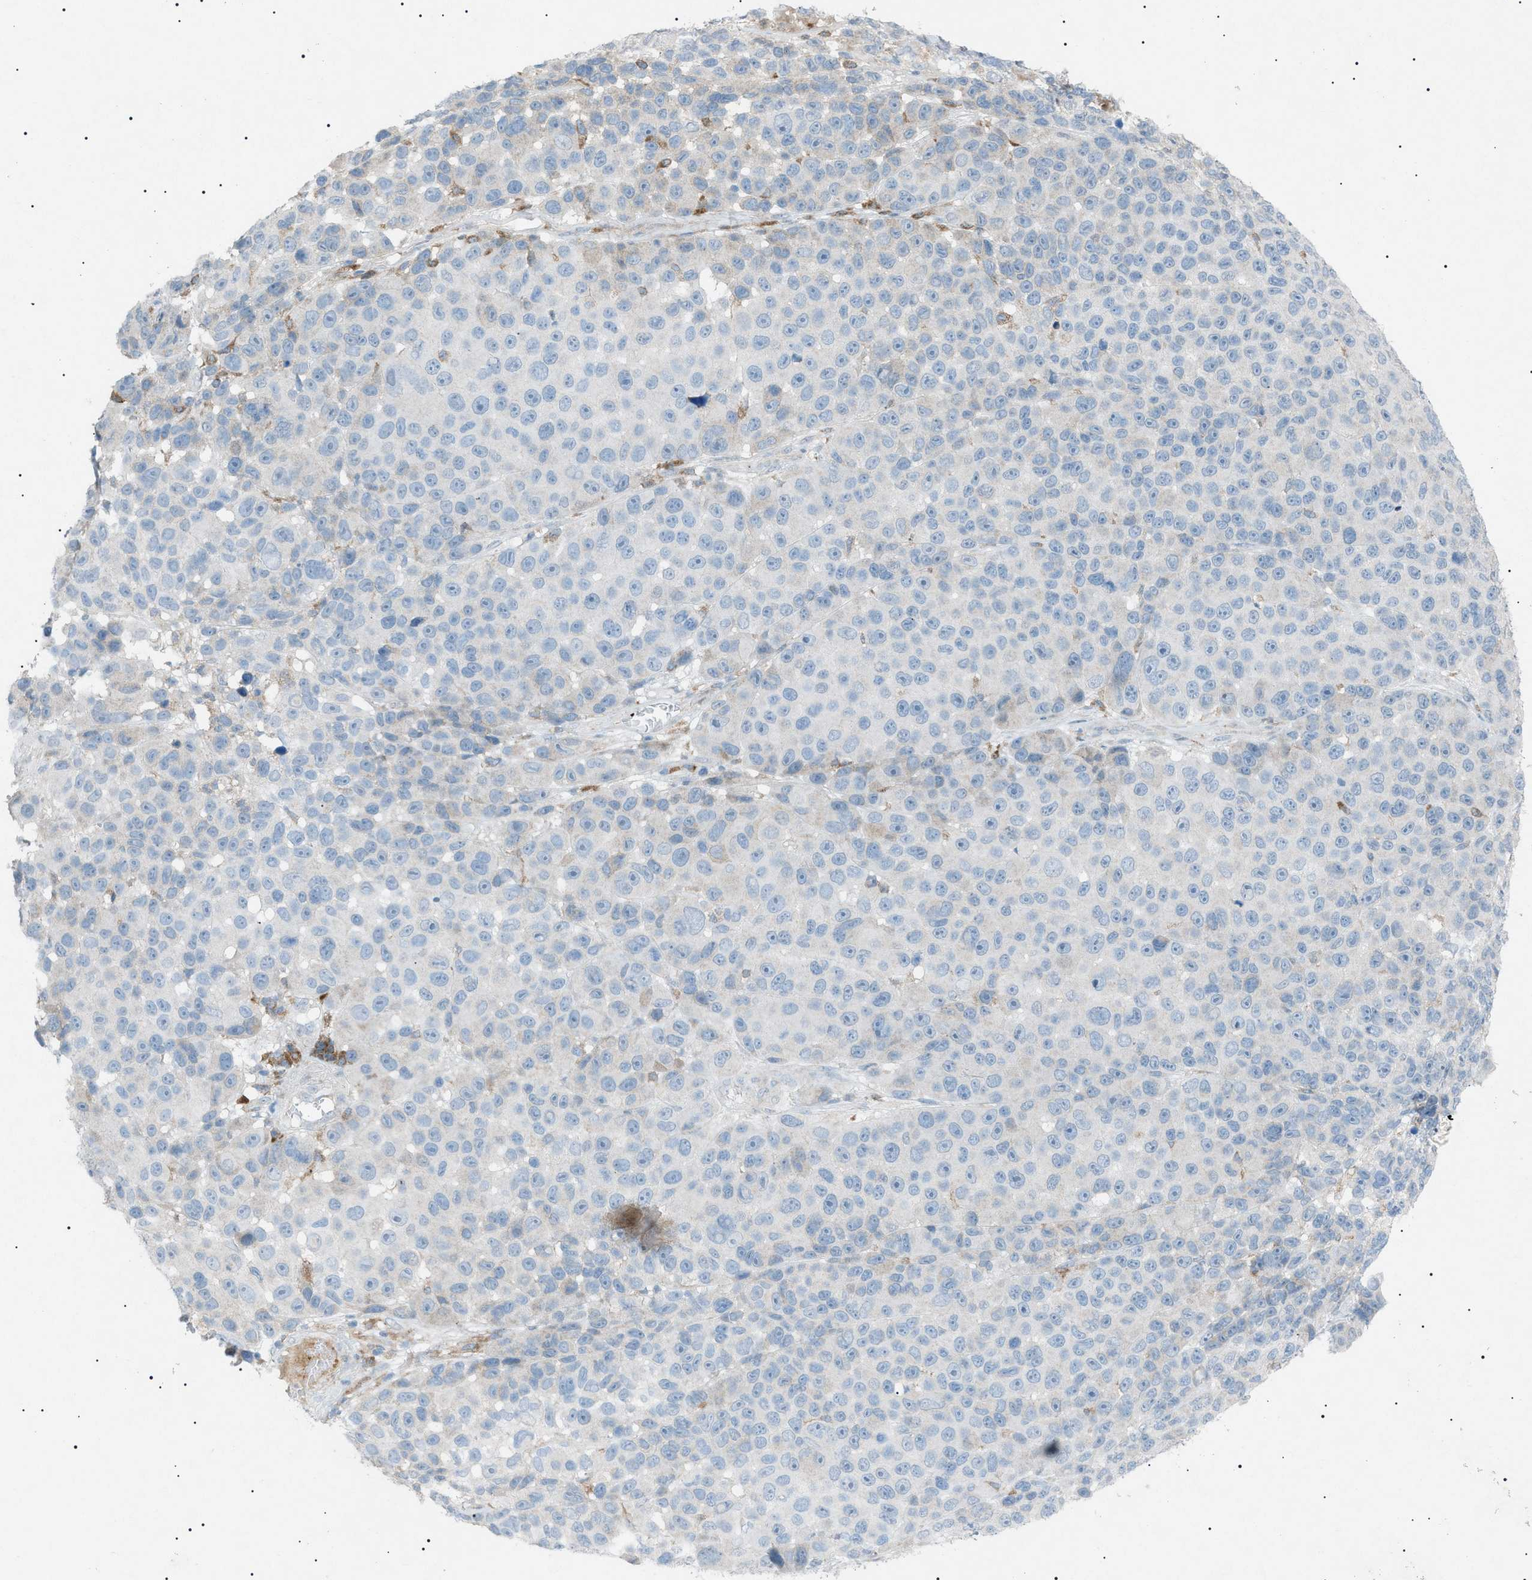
{"staining": {"intensity": "negative", "quantity": "none", "location": "none"}, "tissue": "melanoma", "cell_type": "Tumor cells", "image_type": "cancer", "snomed": [{"axis": "morphology", "description": "Malignant melanoma, NOS"}, {"axis": "topography", "description": "Skin"}], "caption": "The image exhibits no staining of tumor cells in melanoma.", "gene": "BTK", "patient": {"sex": "male", "age": 53}}